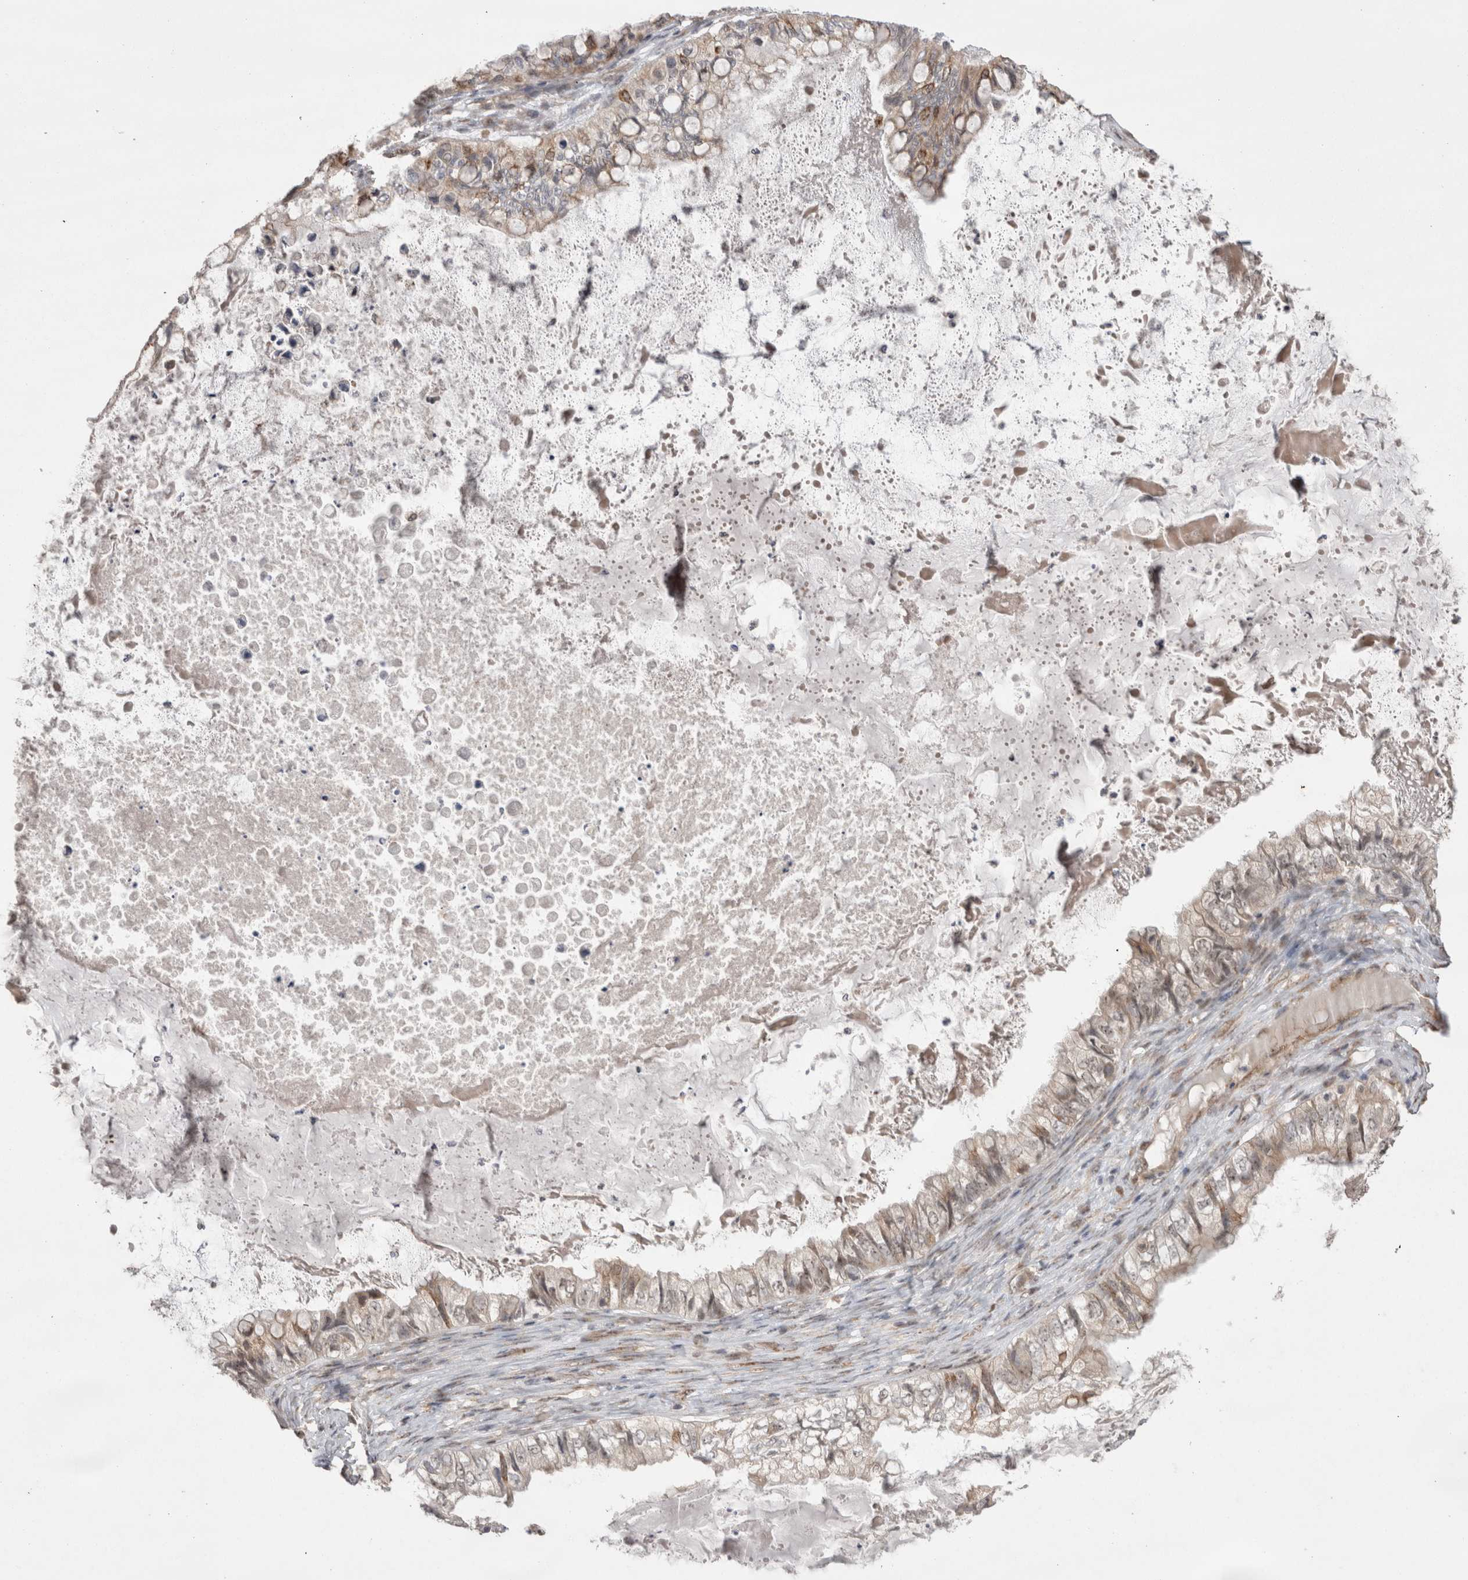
{"staining": {"intensity": "weak", "quantity": ">75%", "location": "cytoplasmic/membranous,nuclear"}, "tissue": "ovarian cancer", "cell_type": "Tumor cells", "image_type": "cancer", "snomed": [{"axis": "morphology", "description": "Cystadenocarcinoma, mucinous, NOS"}, {"axis": "topography", "description": "Ovary"}], "caption": "An image of human ovarian mucinous cystadenocarcinoma stained for a protein exhibits weak cytoplasmic/membranous and nuclear brown staining in tumor cells.", "gene": "EXOSC4", "patient": {"sex": "female", "age": 80}}